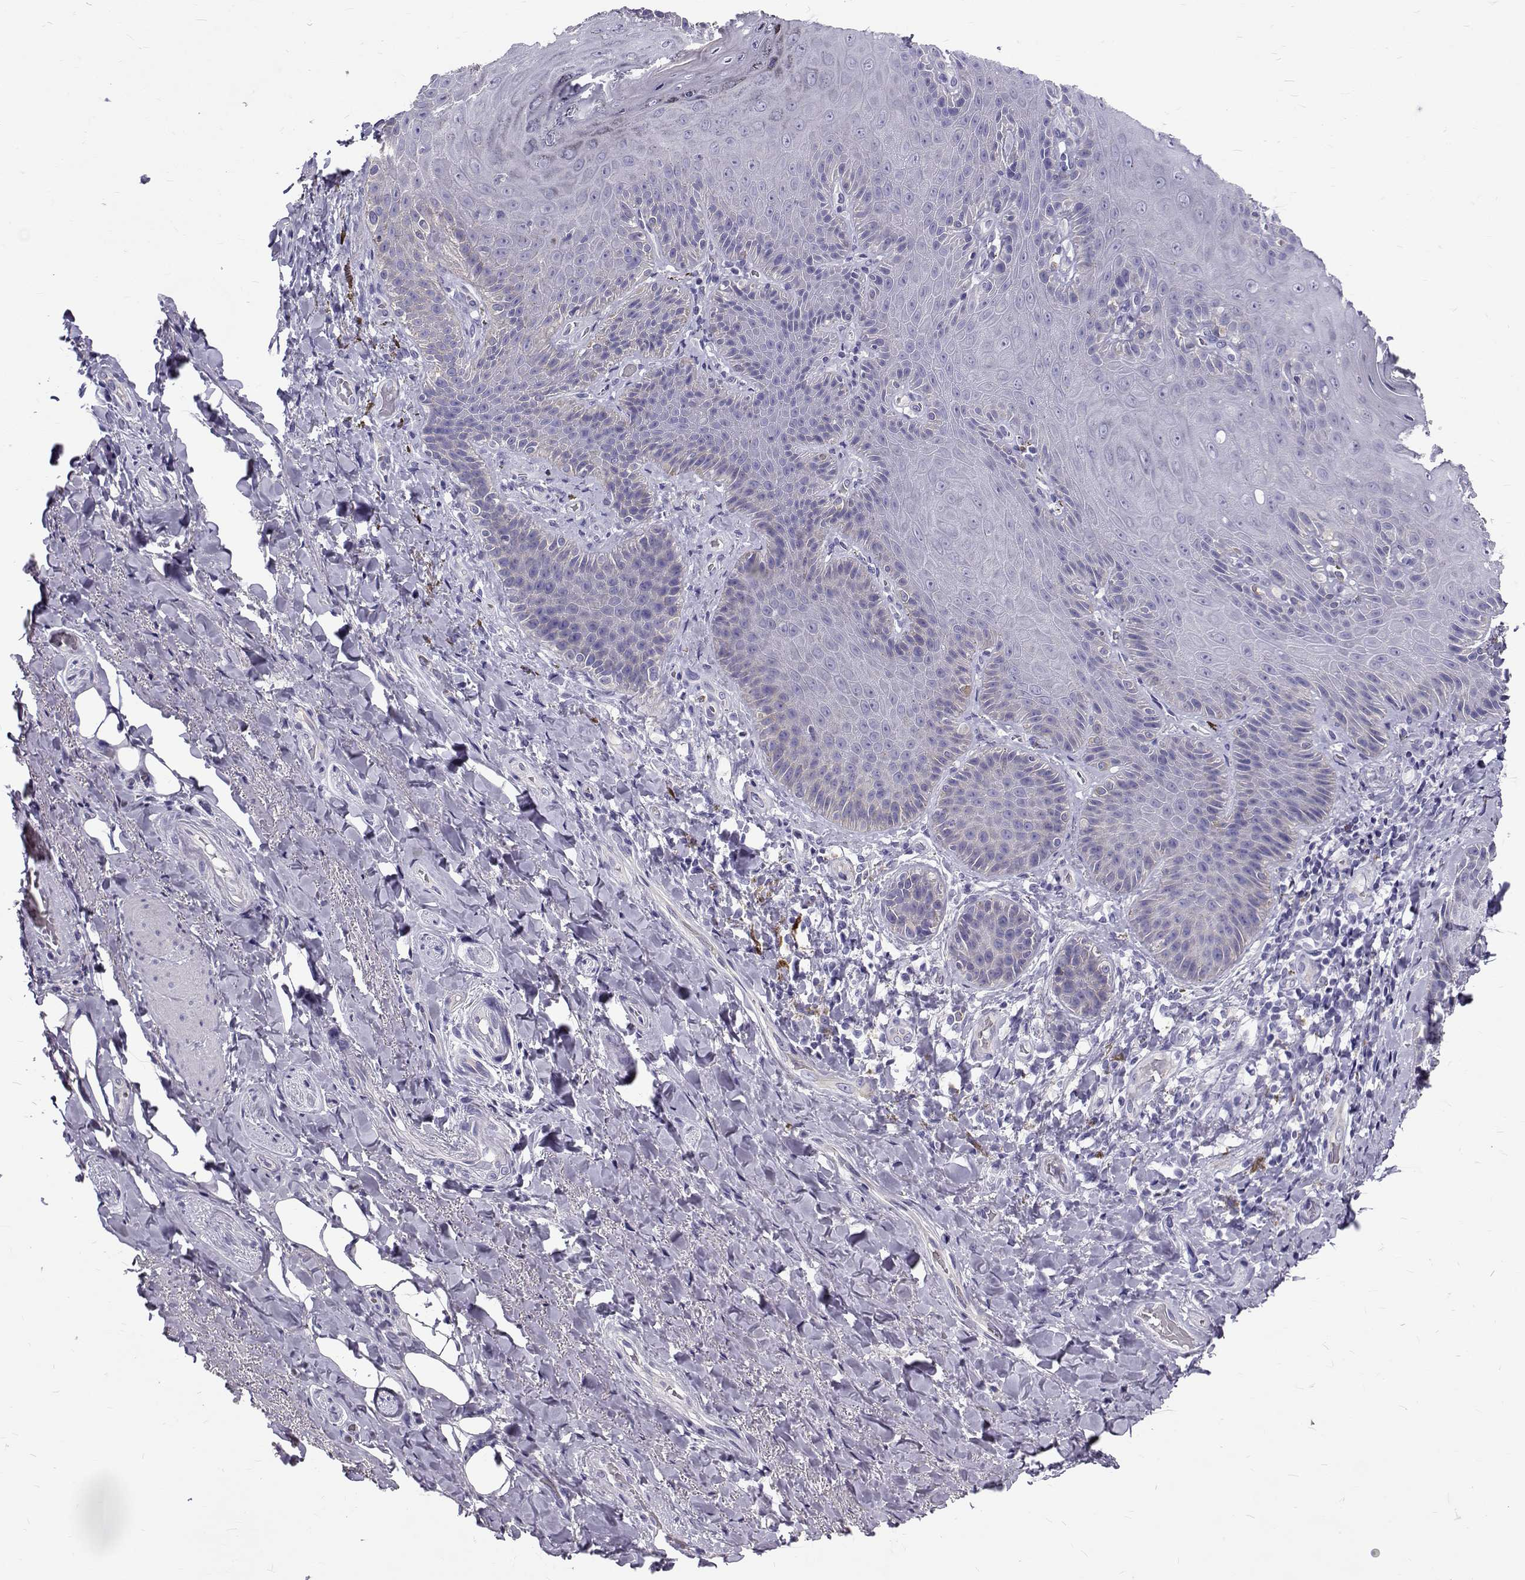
{"staining": {"intensity": "negative", "quantity": "none", "location": "none"}, "tissue": "adipose tissue", "cell_type": "Adipocytes", "image_type": "normal", "snomed": [{"axis": "morphology", "description": "Normal tissue, NOS"}, {"axis": "topography", "description": "Anal"}, {"axis": "topography", "description": "Peripheral nerve tissue"}], "caption": "This is an immunohistochemistry (IHC) photomicrograph of normal adipose tissue. There is no positivity in adipocytes.", "gene": "IGSF1", "patient": {"sex": "male", "age": 53}}